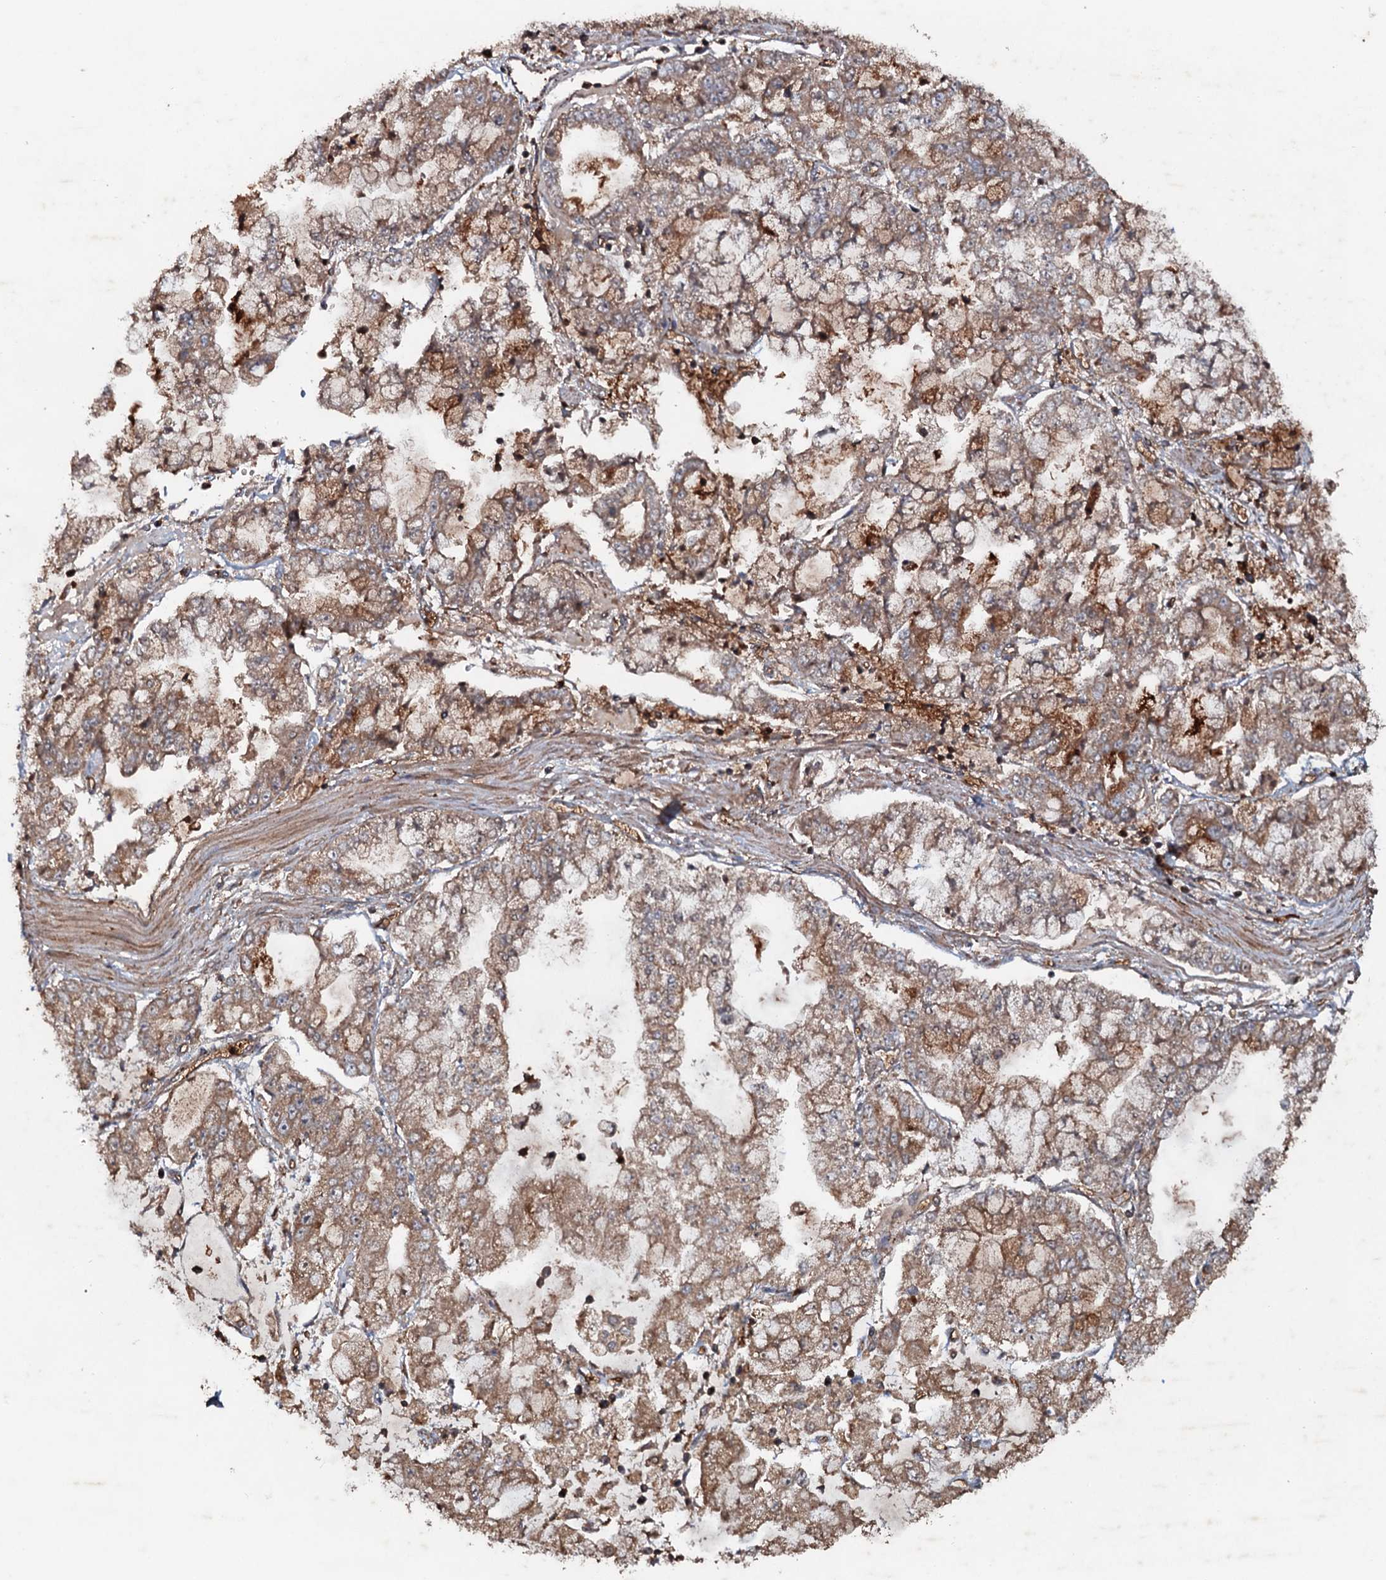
{"staining": {"intensity": "moderate", "quantity": ">75%", "location": "cytoplasmic/membranous"}, "tissue": "stomach cancer", "cell_type": "Tumor cells", "image_type": "cancer", "snomed": [{"axis": "morphology", "description": "Adenocarcinoma, NOS"}, {"axis": "topography", "description": "Stomach"}], "caption": "A medium amount of moderate cytoplasmic/membranous staining is present in approximately >75% of tumor cells in stomach cancer tissue.", "gene": "ADGRG3", "patient": {"sex": "male", "age": 76}}